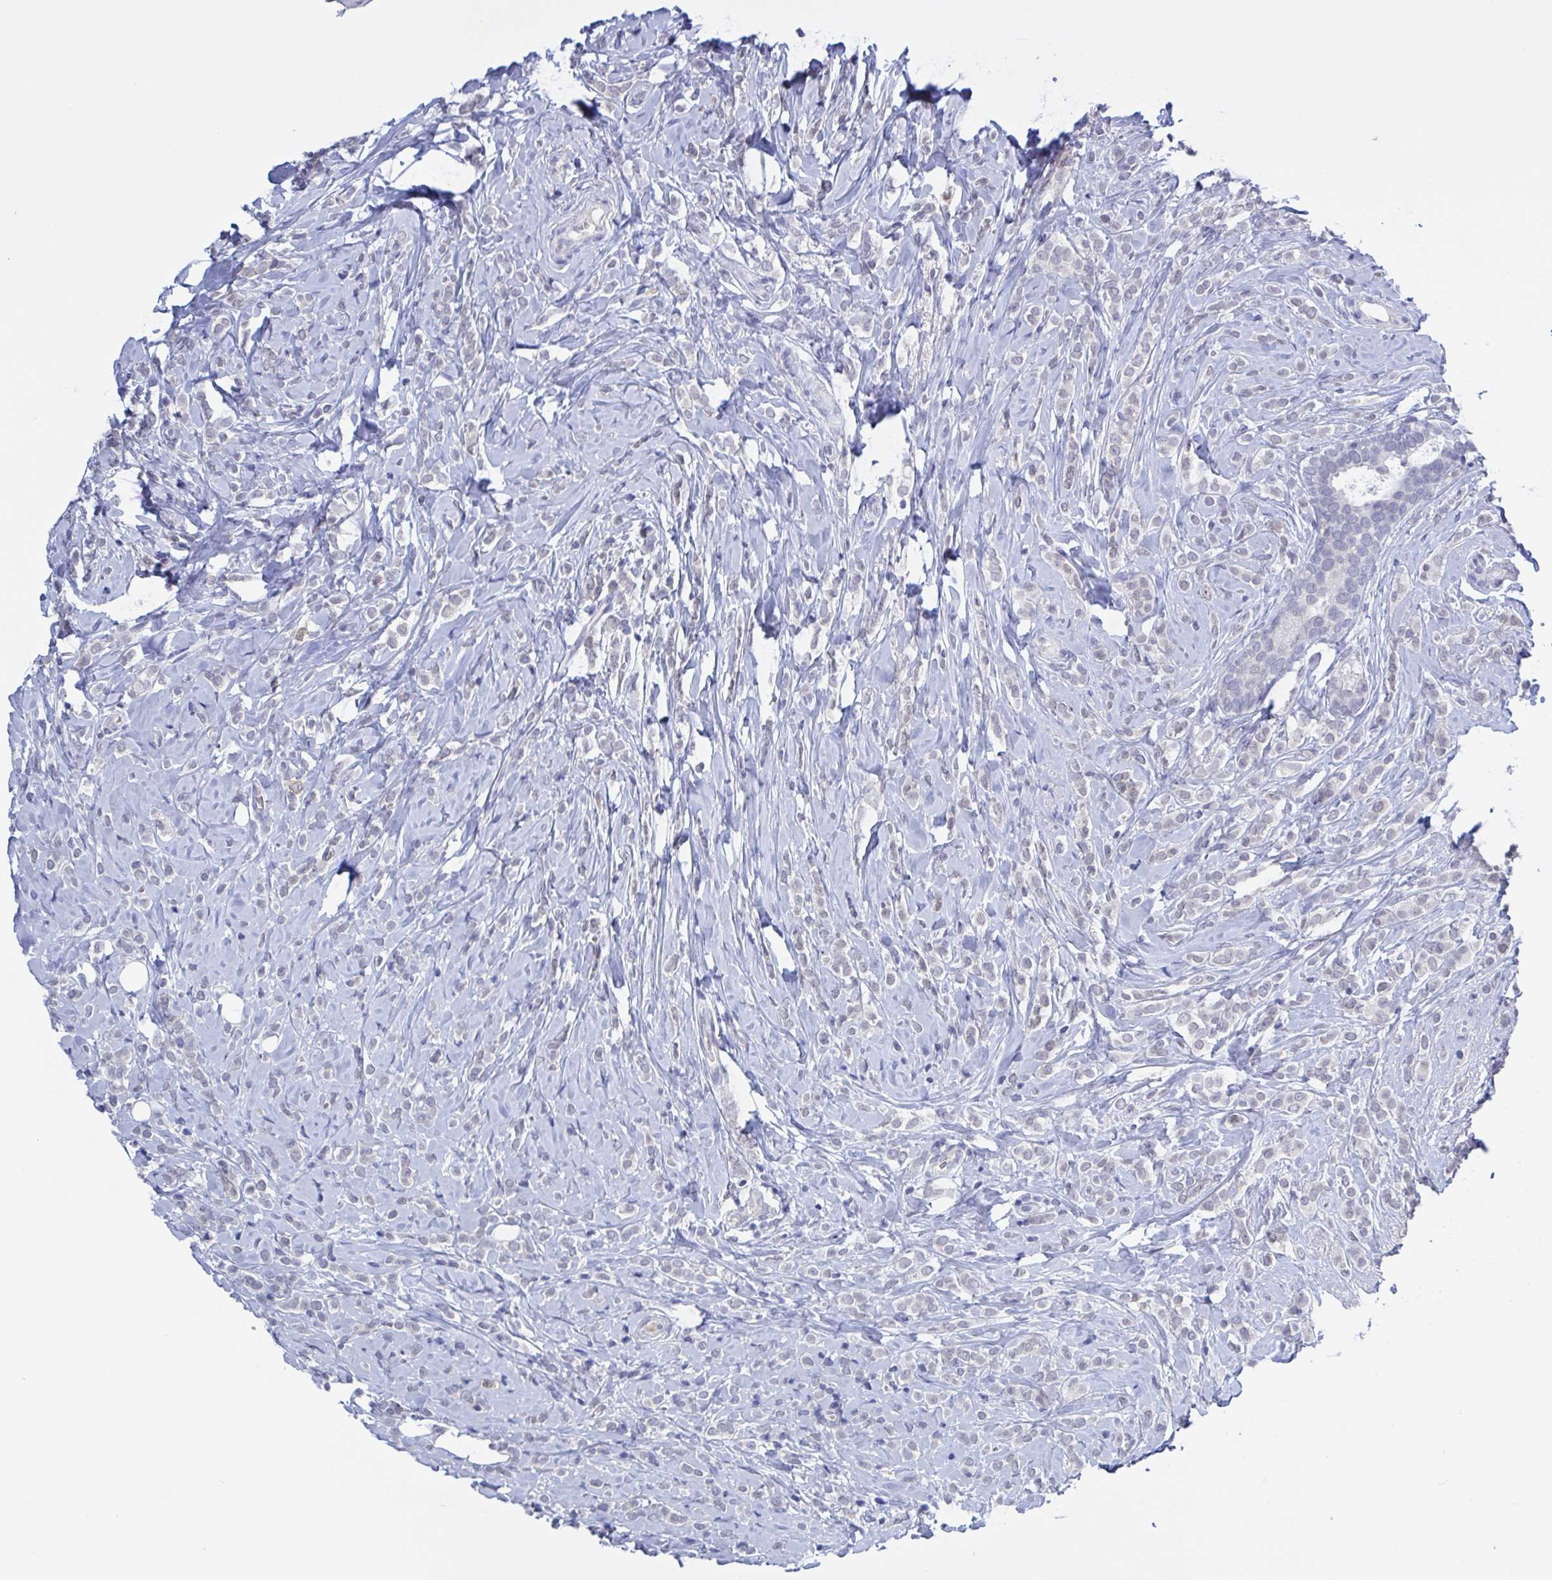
{"staining": {"intensity": "negative", "quantity": "none", "location": "none"}, "tissue": "breast cancer", "cell_type": "Tumor cells", "image_type": "cancer", "snomed": [{"axis": "morphology", "description": "Lobular carcinoma"}, {"axis": "topography", "description": "Breast"}], "caption": "Immunohistochemical staining of lobular carcinoma (breast) displays no significant expression in tumor cells. (Brightfield microscopy of DAB immunohistochemistry at high magnification).", "gene": "SERPINB13", "patient": {"sex": "female", "age": 49}}